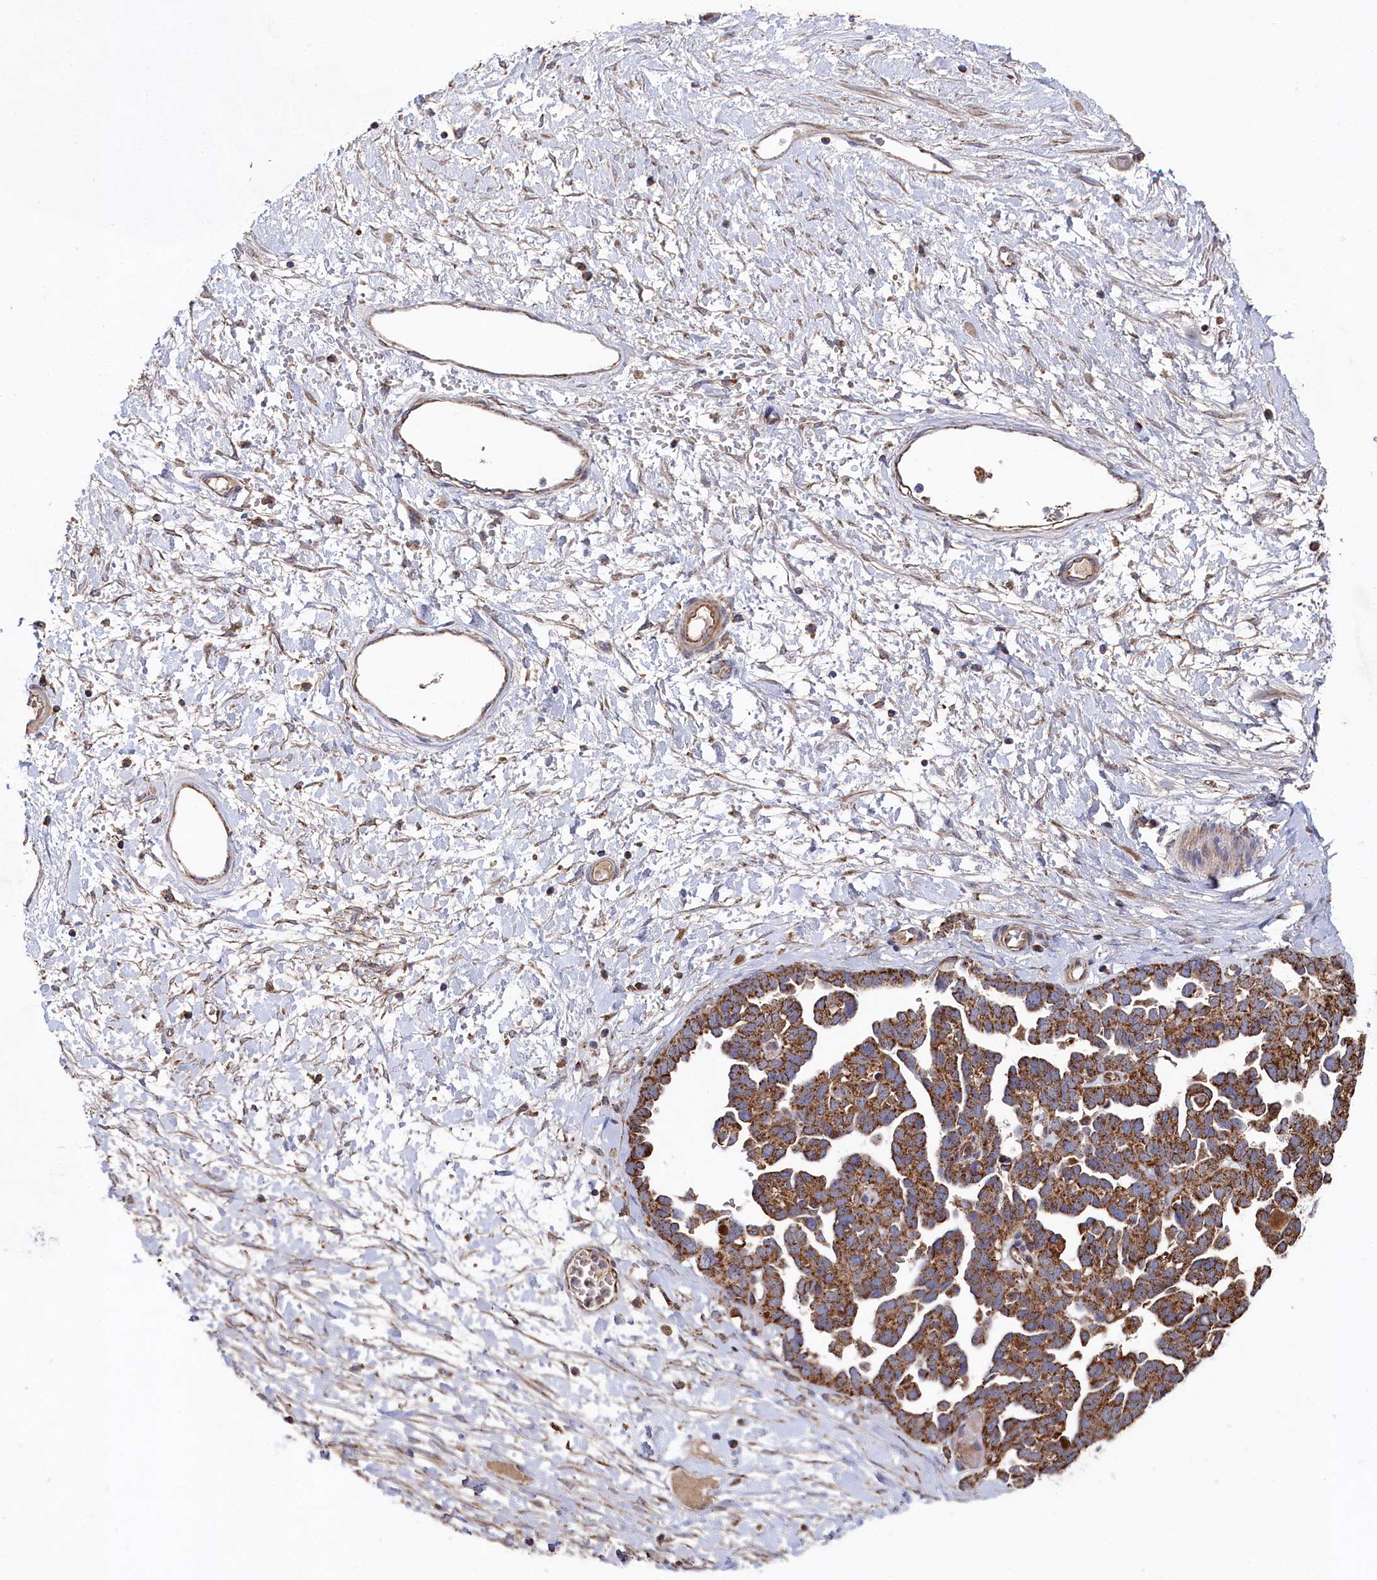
{"staining": {"intensity": "moderate", "quantity": ">75%", "location": "cytoplasmic/membranous"}, "tissue": "ovarian cancer", "cell_type": "Tumor cells", "image_type": "cancer", "snomed": [{"axis": "morphology", "description": "Cystadenocarcinoma, serous, NOS"}, {"axis": "topography", "description": "Ovary"}], "caption": "Tumor cells display medium levels of moderate cytoplasmic/membranous staining in approximately >75% of cells in ovarian serous cystadenocarcinoma.", "gene": "HAUS2", "patient": {"sex": "female", "age": 54}}